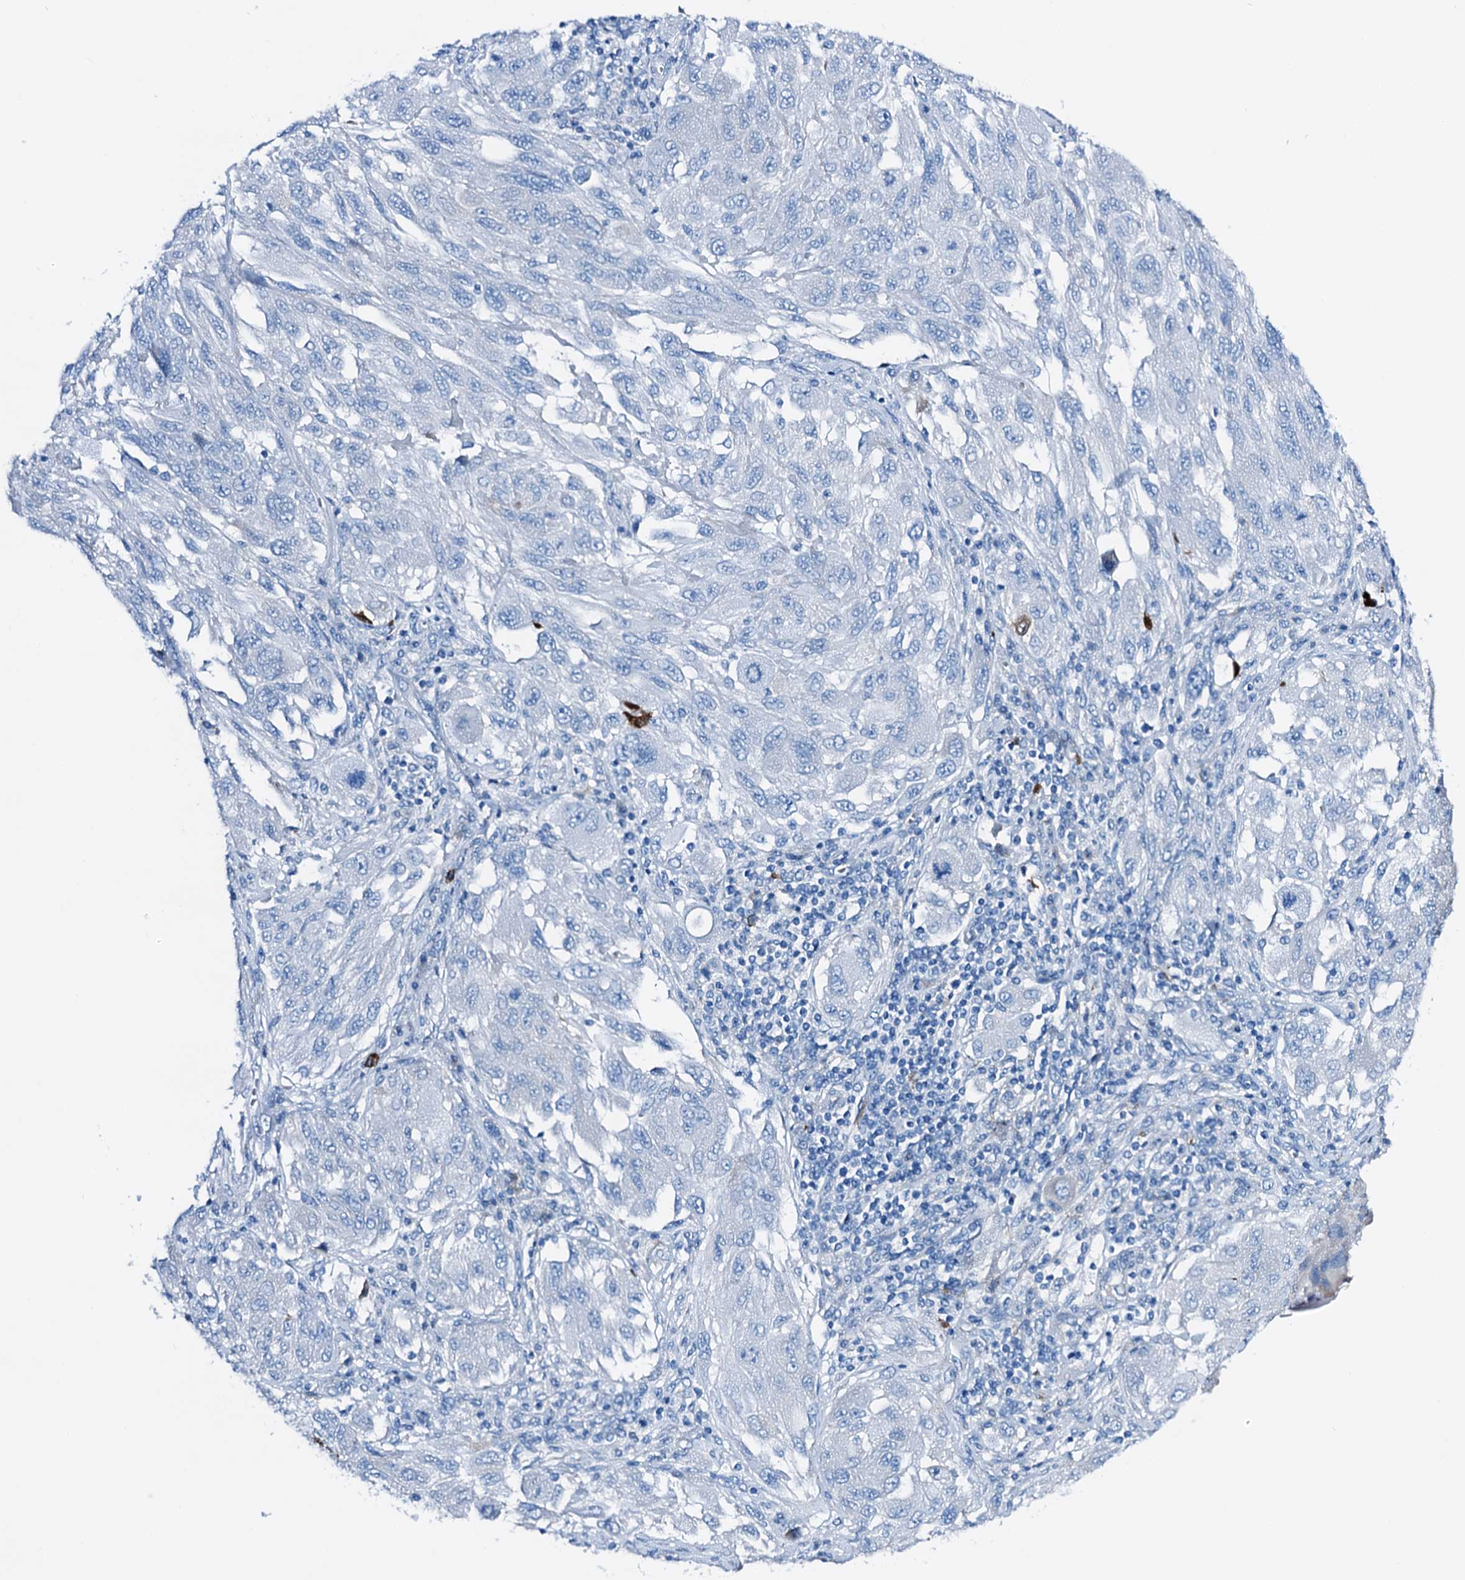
{"staining": {"intensity": "negative", "quantity": "none", "location": "none"}, "tissue": "melanoma", "cell_type": "Tumor cells", "image_type": "cancer", "snomed": [{"axis": "morphology", "description": "Malignant melanoma, NOS"}, {"axis": "topography", "description": "Skin"}], "caption": "Tumor cells show no significant positivity in melanoma.", "gene": "C1QTNF4", "patient": {"sex": "female", "age": 91}}